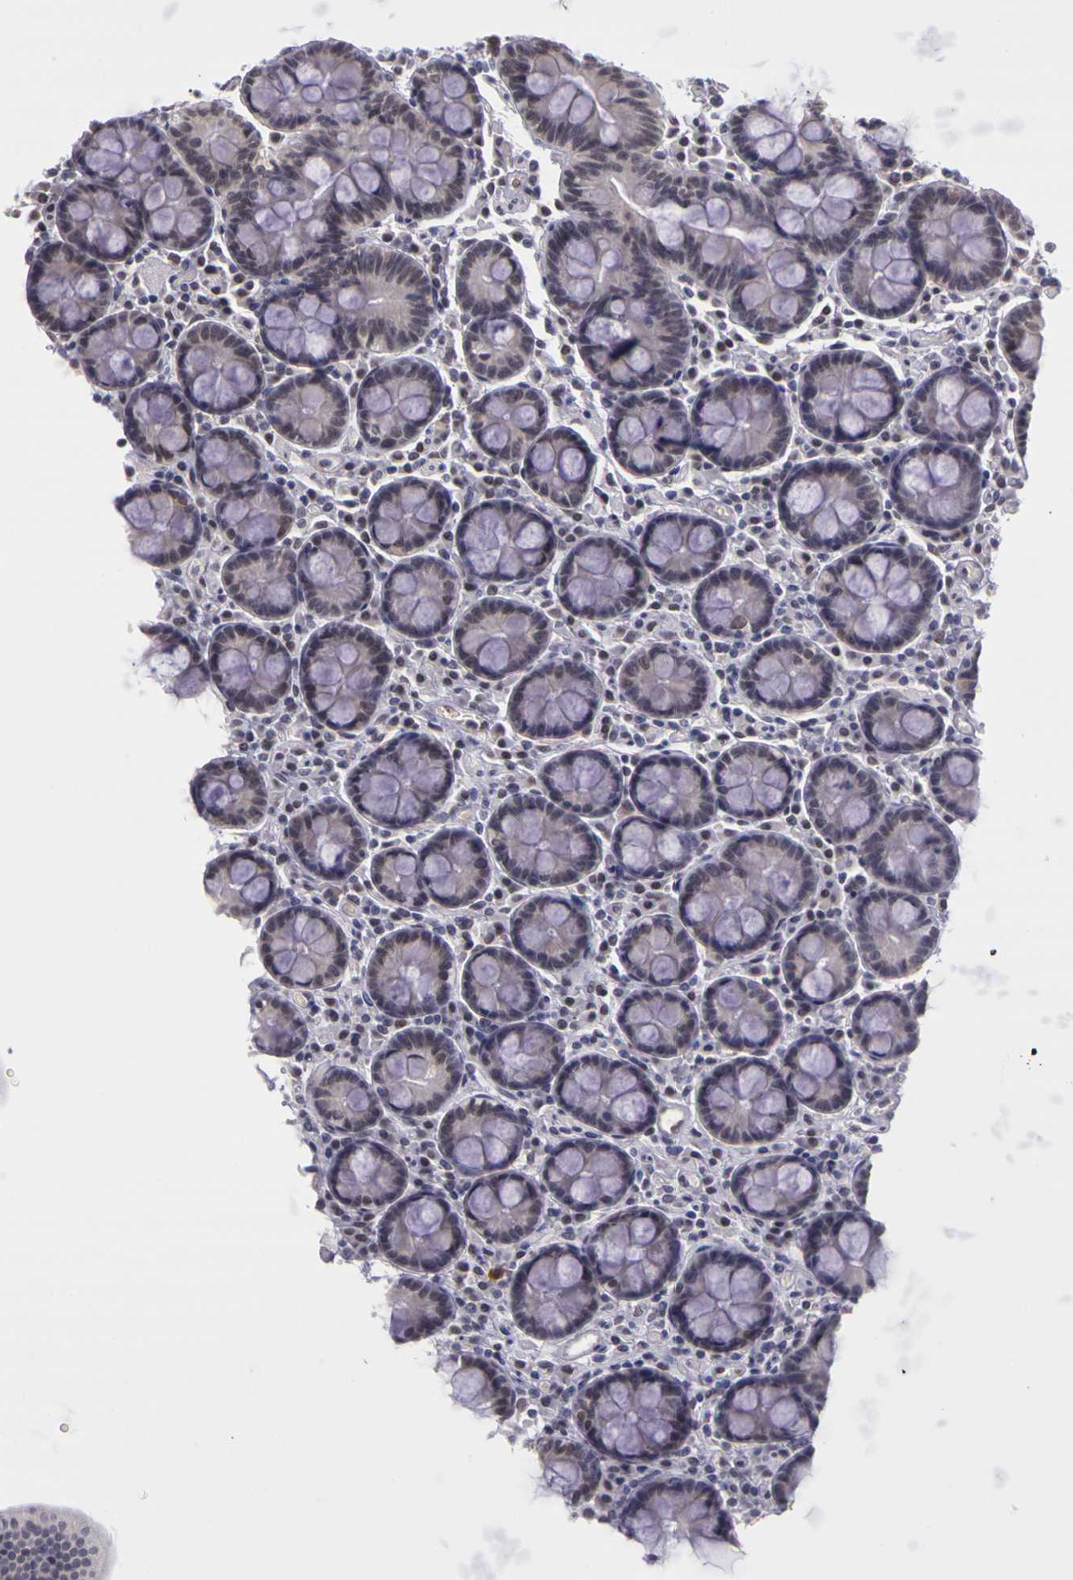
{"staining": {"intensity": "weak", "quantity": "25%-75%", "location": "nuclear"}, "tissue": "duodenum", "cell_type": "Glandular cells", "image_type": "normal", "snomed": [{"axis": "morphology", "description": "Normal tissue, NOS"}, {"axis": "topography", "description": "Pancreas"}, {"axis": "topography", "description": "Duodenum"}], "caption": "A brown stain labels weak nuclear staining of a protein in glandular cells of benign human duodenum.", "gene": "WDR13", "patient": {"sex": "male", "age": 79}}